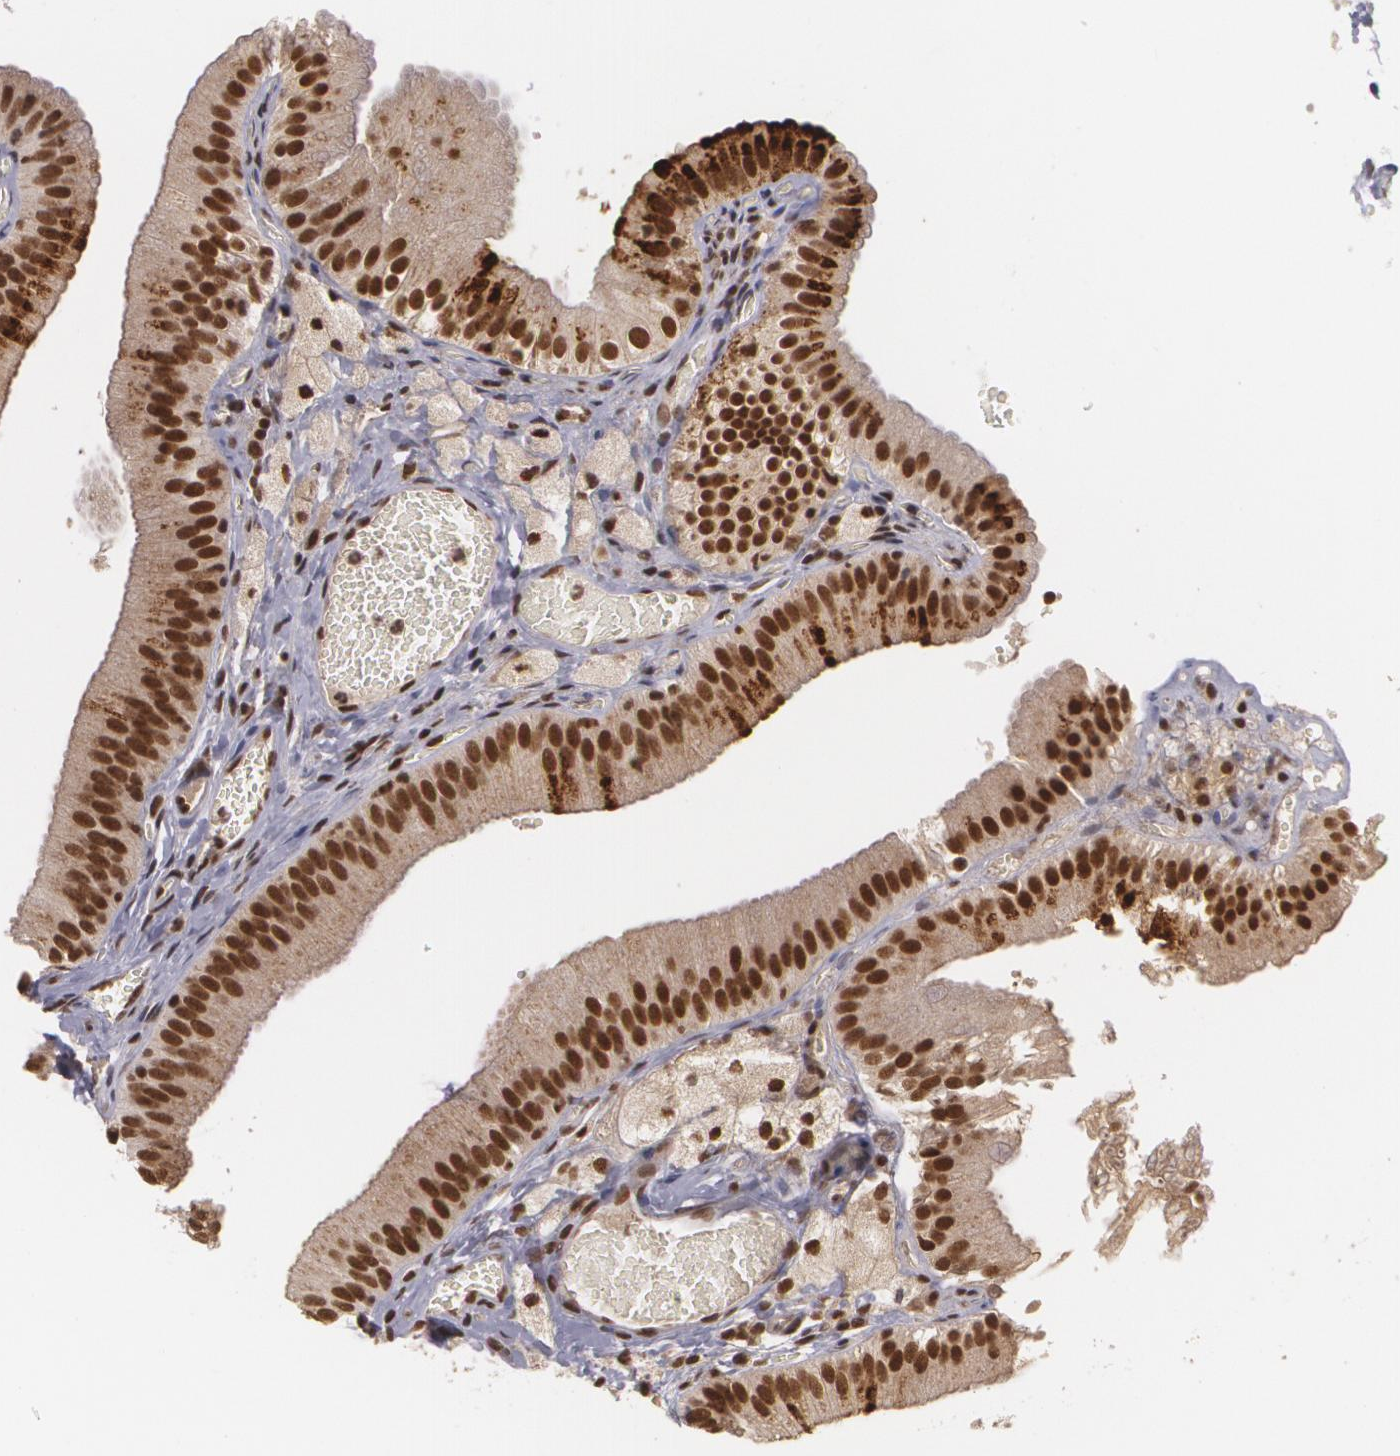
{"staining": {"intensity": "strong", "quantity": ">75%", "location": "nuclear"}, "tissue": "gallbladder", "cell_type": "Glandular cells", "image_type": "normal", "snomed": [{"axis": "morphology", "description": "Normal tissue, NOS"}, {"axis": "topography", "description": "Gallbladder"}], "caption": "High-power microscopy captured an immunohistochemistry (IHC) image of benign gallbladder, revealing strong nuclear positivity in about >75% of glandular cells.", "gene": "RXRB", "patient": {"sex": "female", "age": 24}}